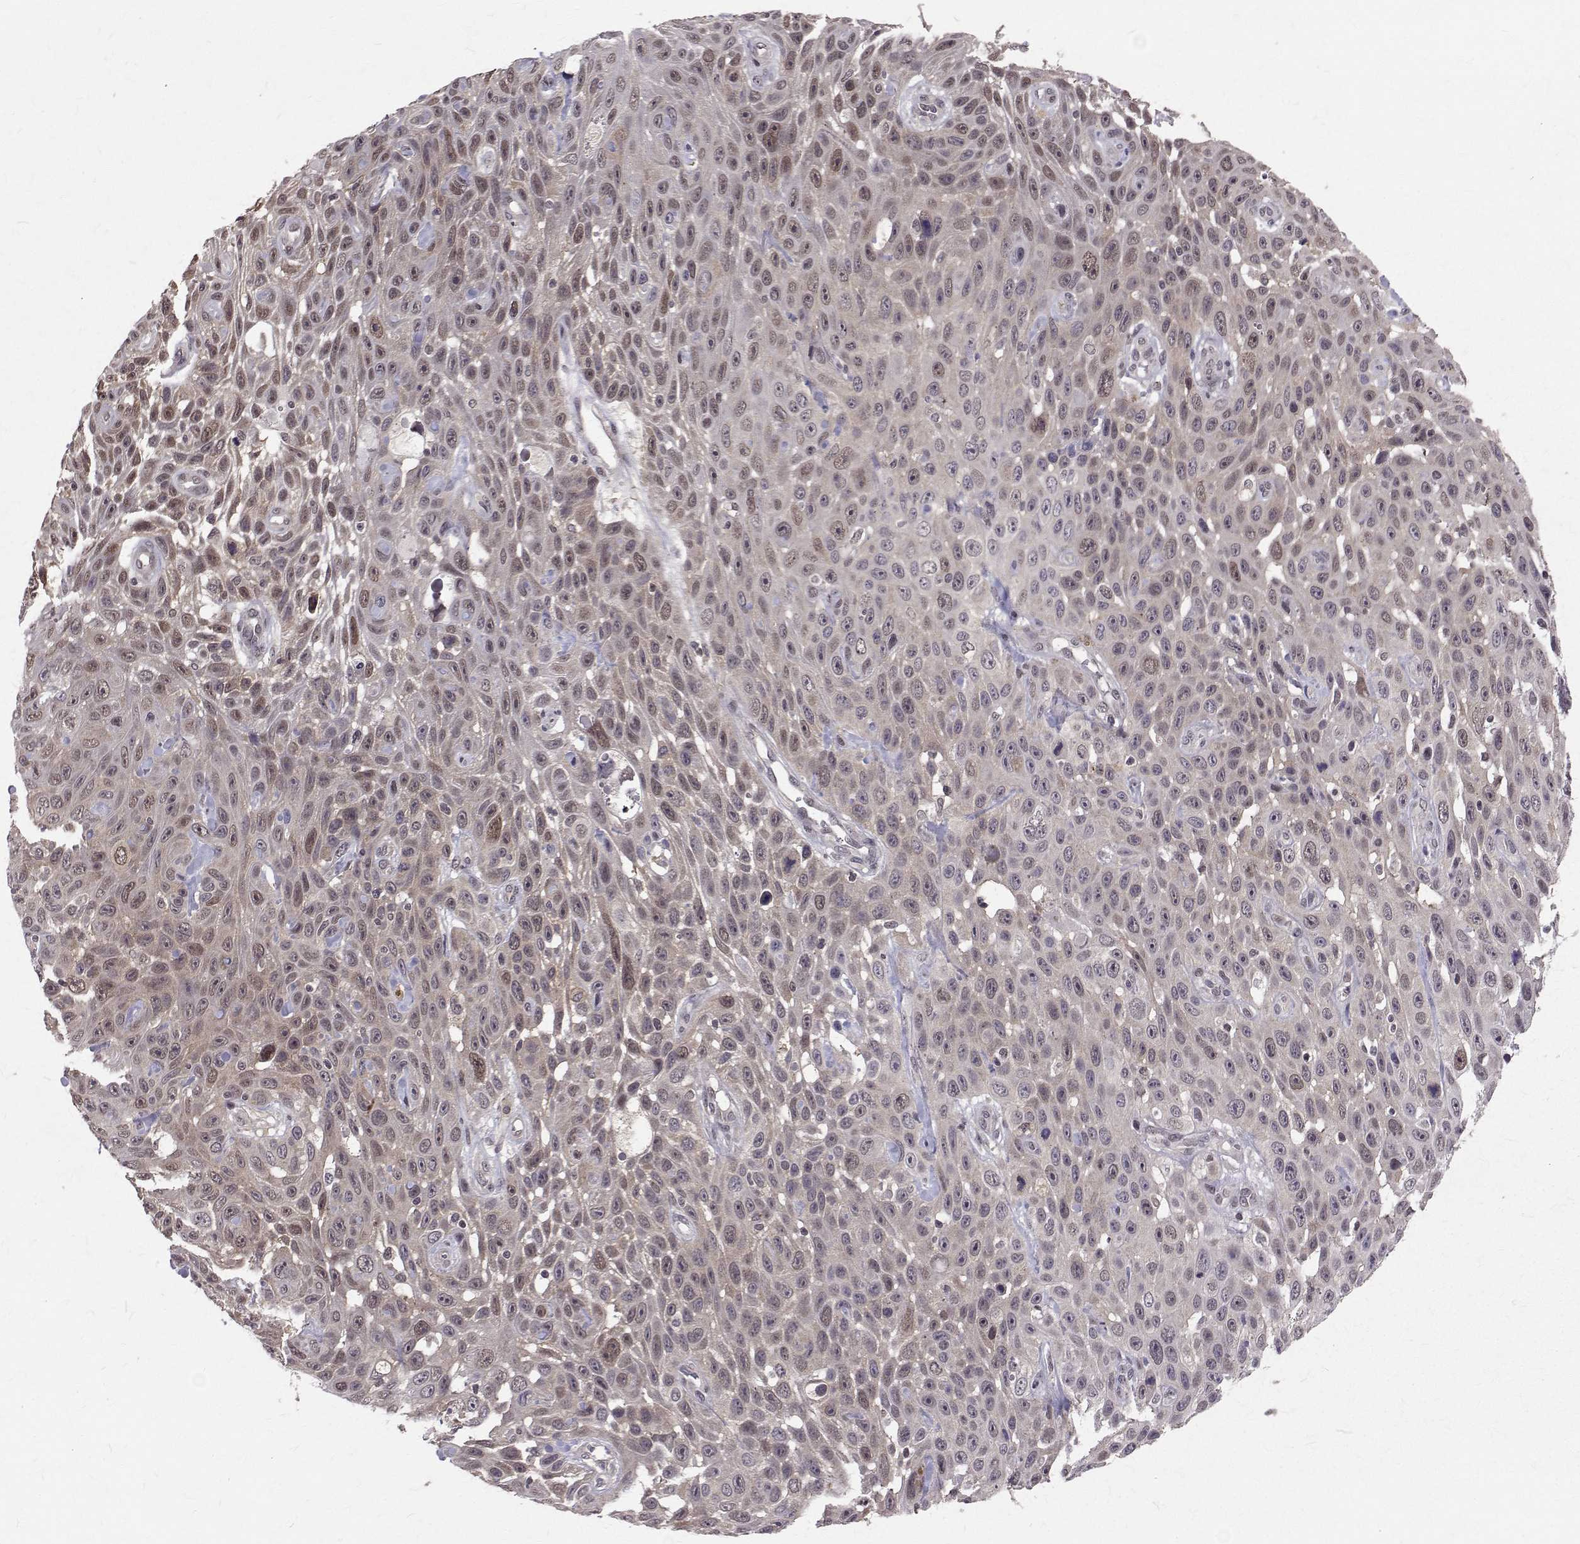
{"staining": {"intensity": "weak", "quantity": "25%-75%", "location": "nuclear"}, "tissue": "skin cancer", "cell_type": "Tumor cells", "image_type": "cancer", "snomed": [{"axis": "morphology", "description": "Squamous cell carcinoma, NOS"}, {"axis": "topography", "description": "Skin"}], "caption": "Protein staining shows weak nuclear staining in about 25%-75% of tumor cells in skin cancer (squamous cell carcinoma).", "gene": "NIF3L1", "patient": {"sex": "male", "age": 82}}